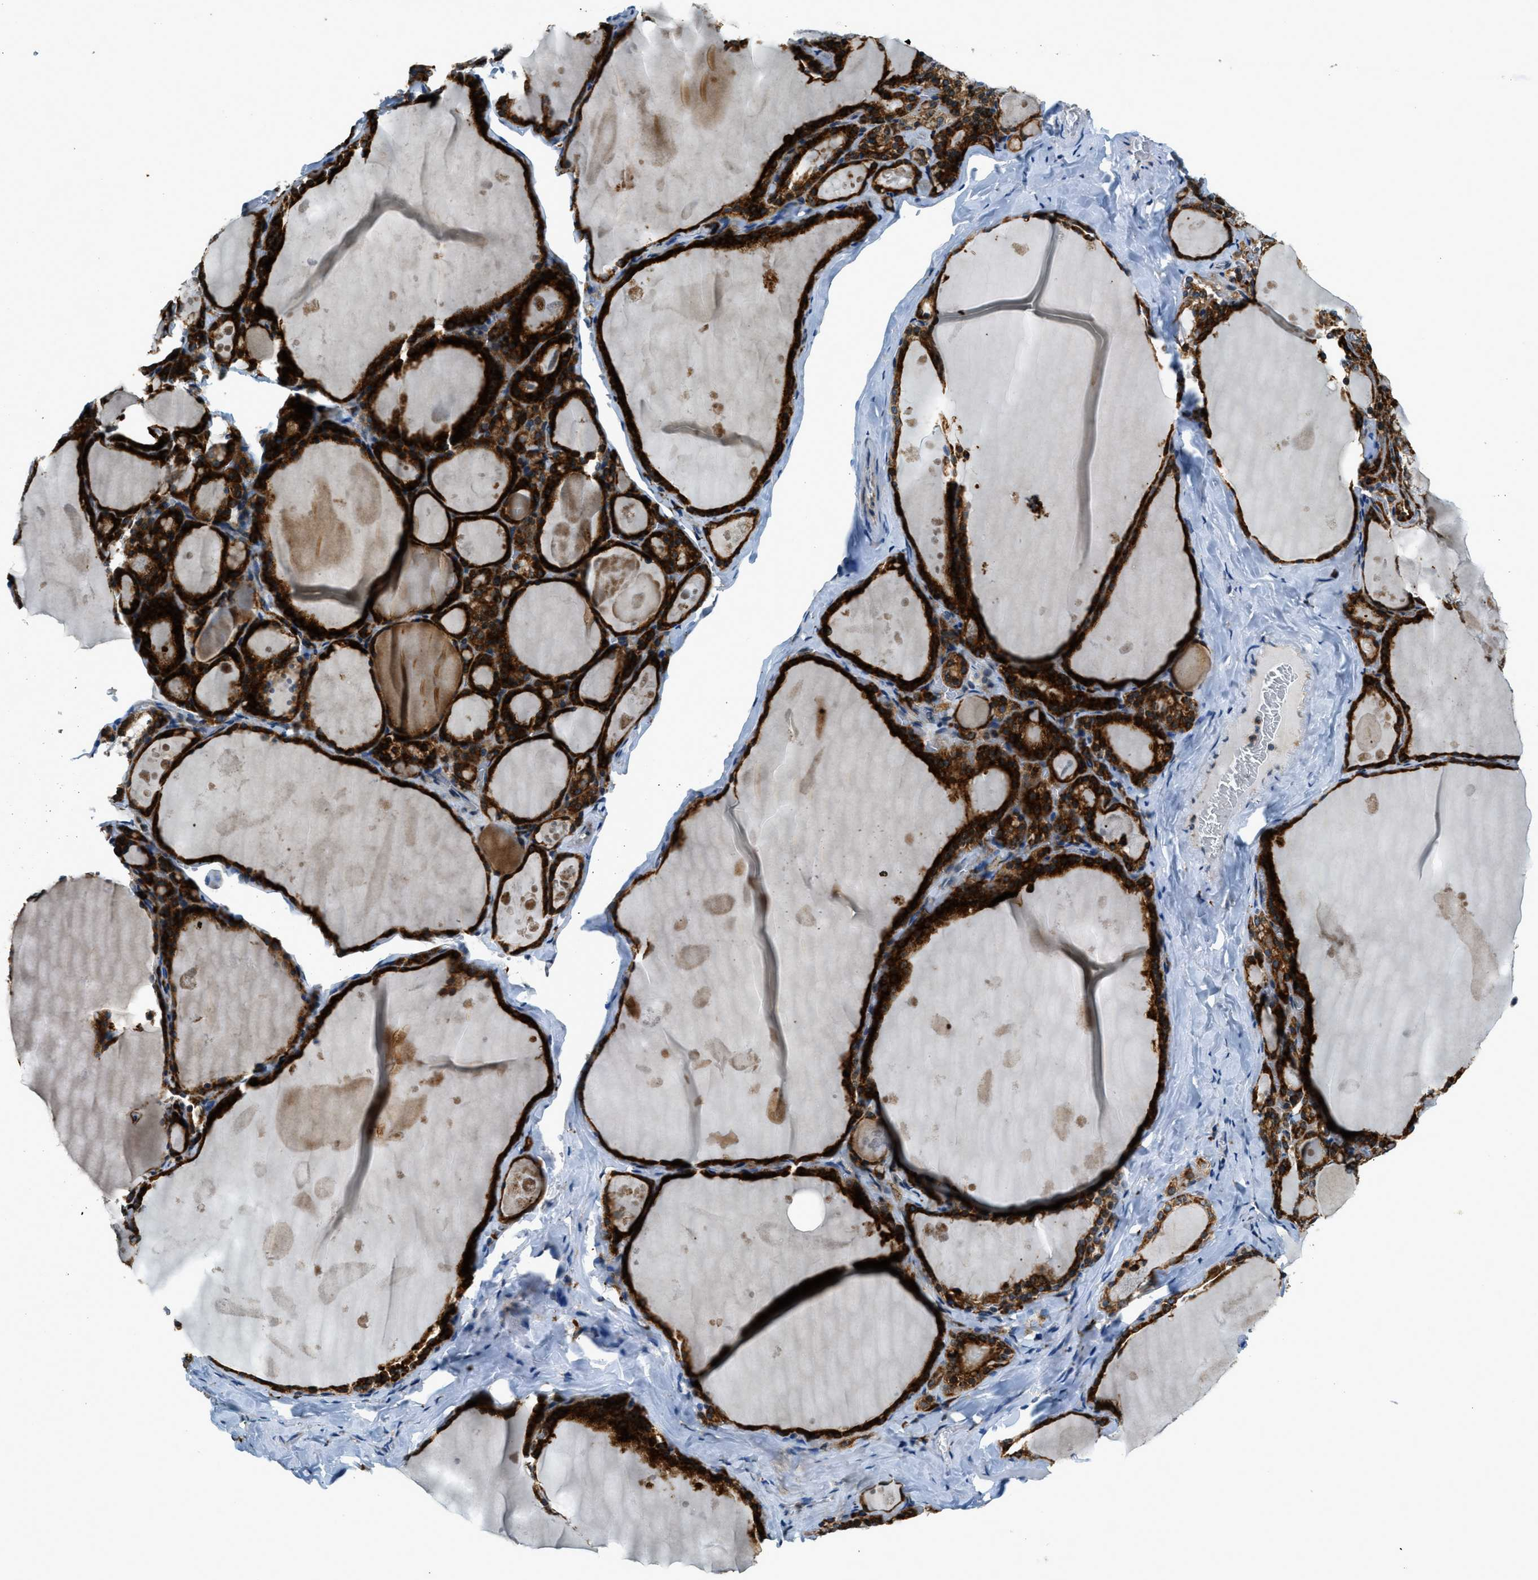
{"staining": {"intensity": "strong", "quantity": ">75%", "location": "cytoplasmic/membranous"}, "tissue": "thyroid gland", "cell_type": "Glandular cells", "image_type": "normal", "snomed": [{"axis": "morphology", "description": "Normal tissue, NOS"}, {"axis": "topography", "description": "Thyroid gland"}], "caption": "Brown immunohistochemical staining in normal thyroid gland reveals strong cytoplasmic/membranous expression in approximately >75% of glandular cells.", "gene": "HERC2", "patient": {"sex": "male", "age": 56}}